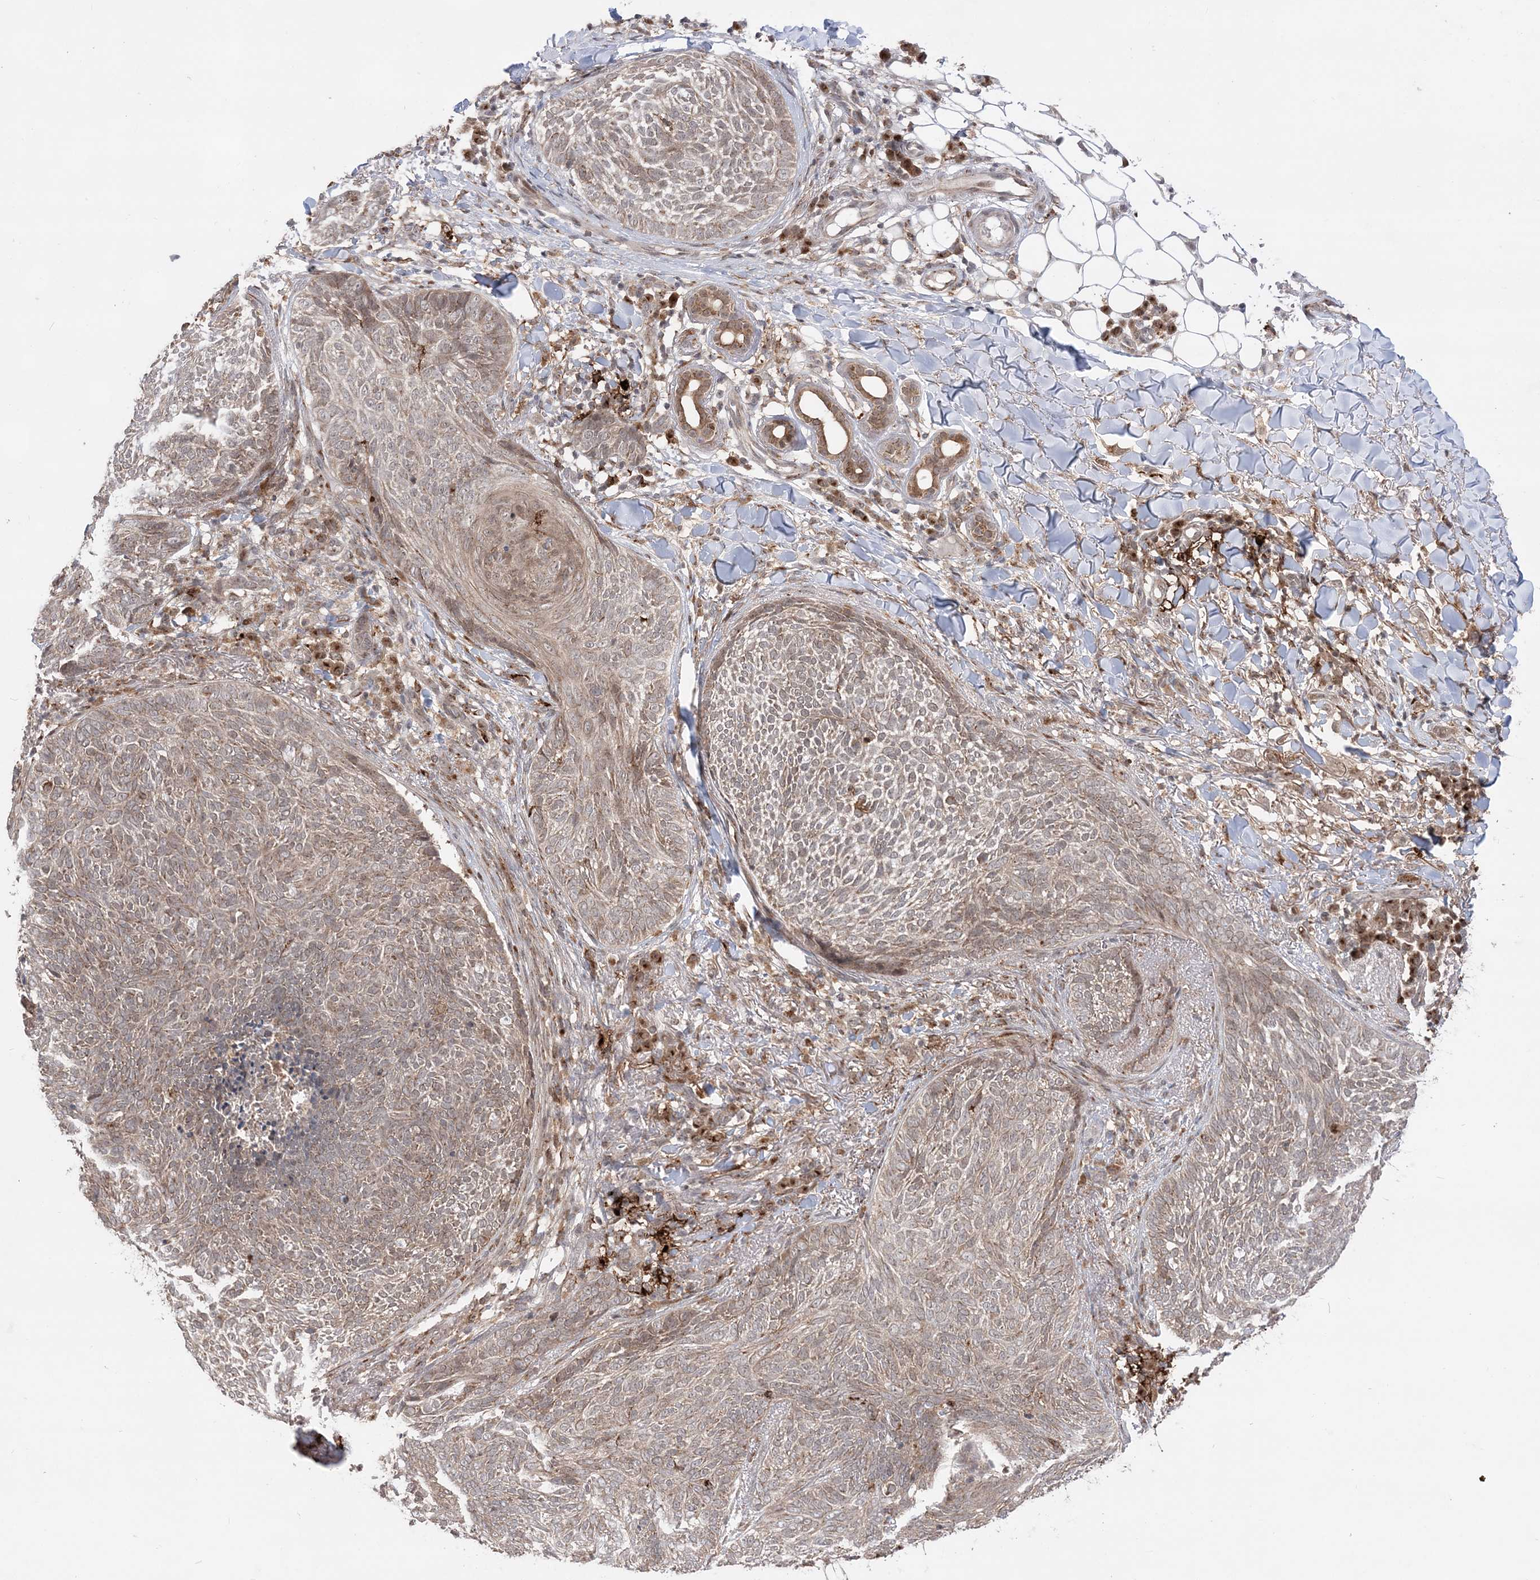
{"staining": {"intensity": "weak", "quantity": ">75%", "location": "cytoplasmic/membranous"}, "tissue": "skin cancer", "cell_type": "Tumor cells", "image_type": "cancer", "snomed": [{"axis": "morphology", "description": "Basal cell carcinoma"}, {"axis": "topography", "description": "Skin"}], "caption": "Tumor cells exhibit weak cytoplasmic/membranous expression in about >75% of cells in skin basal cell carcinoma.", "gene": "ANAPC15", "patient": {"sex": "male", "age": 85}}